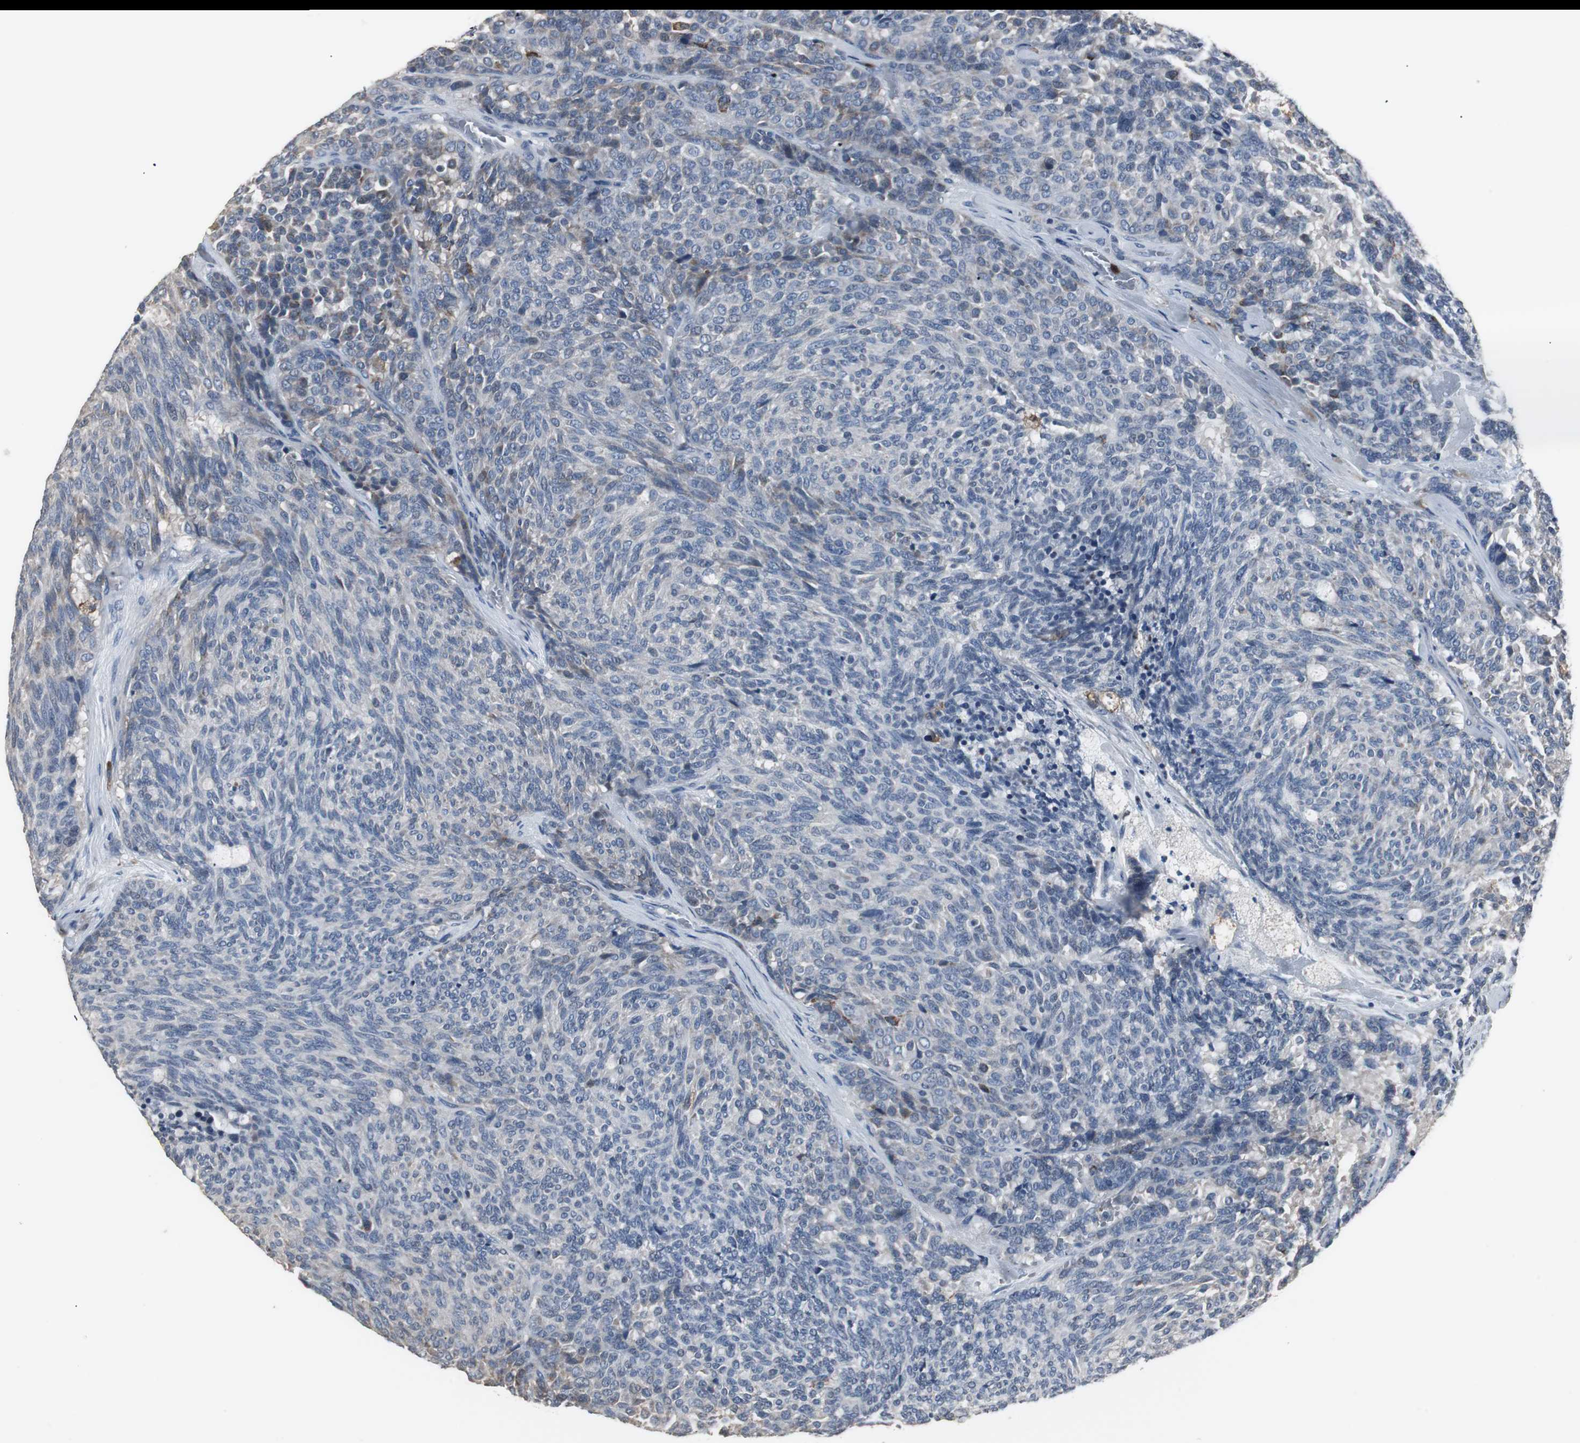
{"staining": {"intensity": "negative", "quantity": "none", "location": "none"}, "tissue": "carcinoid", "cell_type": "Tumor cells", "image_type": "cancer", "snomed": [{"axis": "morphology", "description": "Carcinoid, malignant, NOS"}, {"axis": "topography", "description": "Pancreas"}], "caption": "A photomicrograph of human carcinoid is negative for staining in tumor cells.", "gene": "NCF2", "patient": {"sex": "female", "age": 54}}